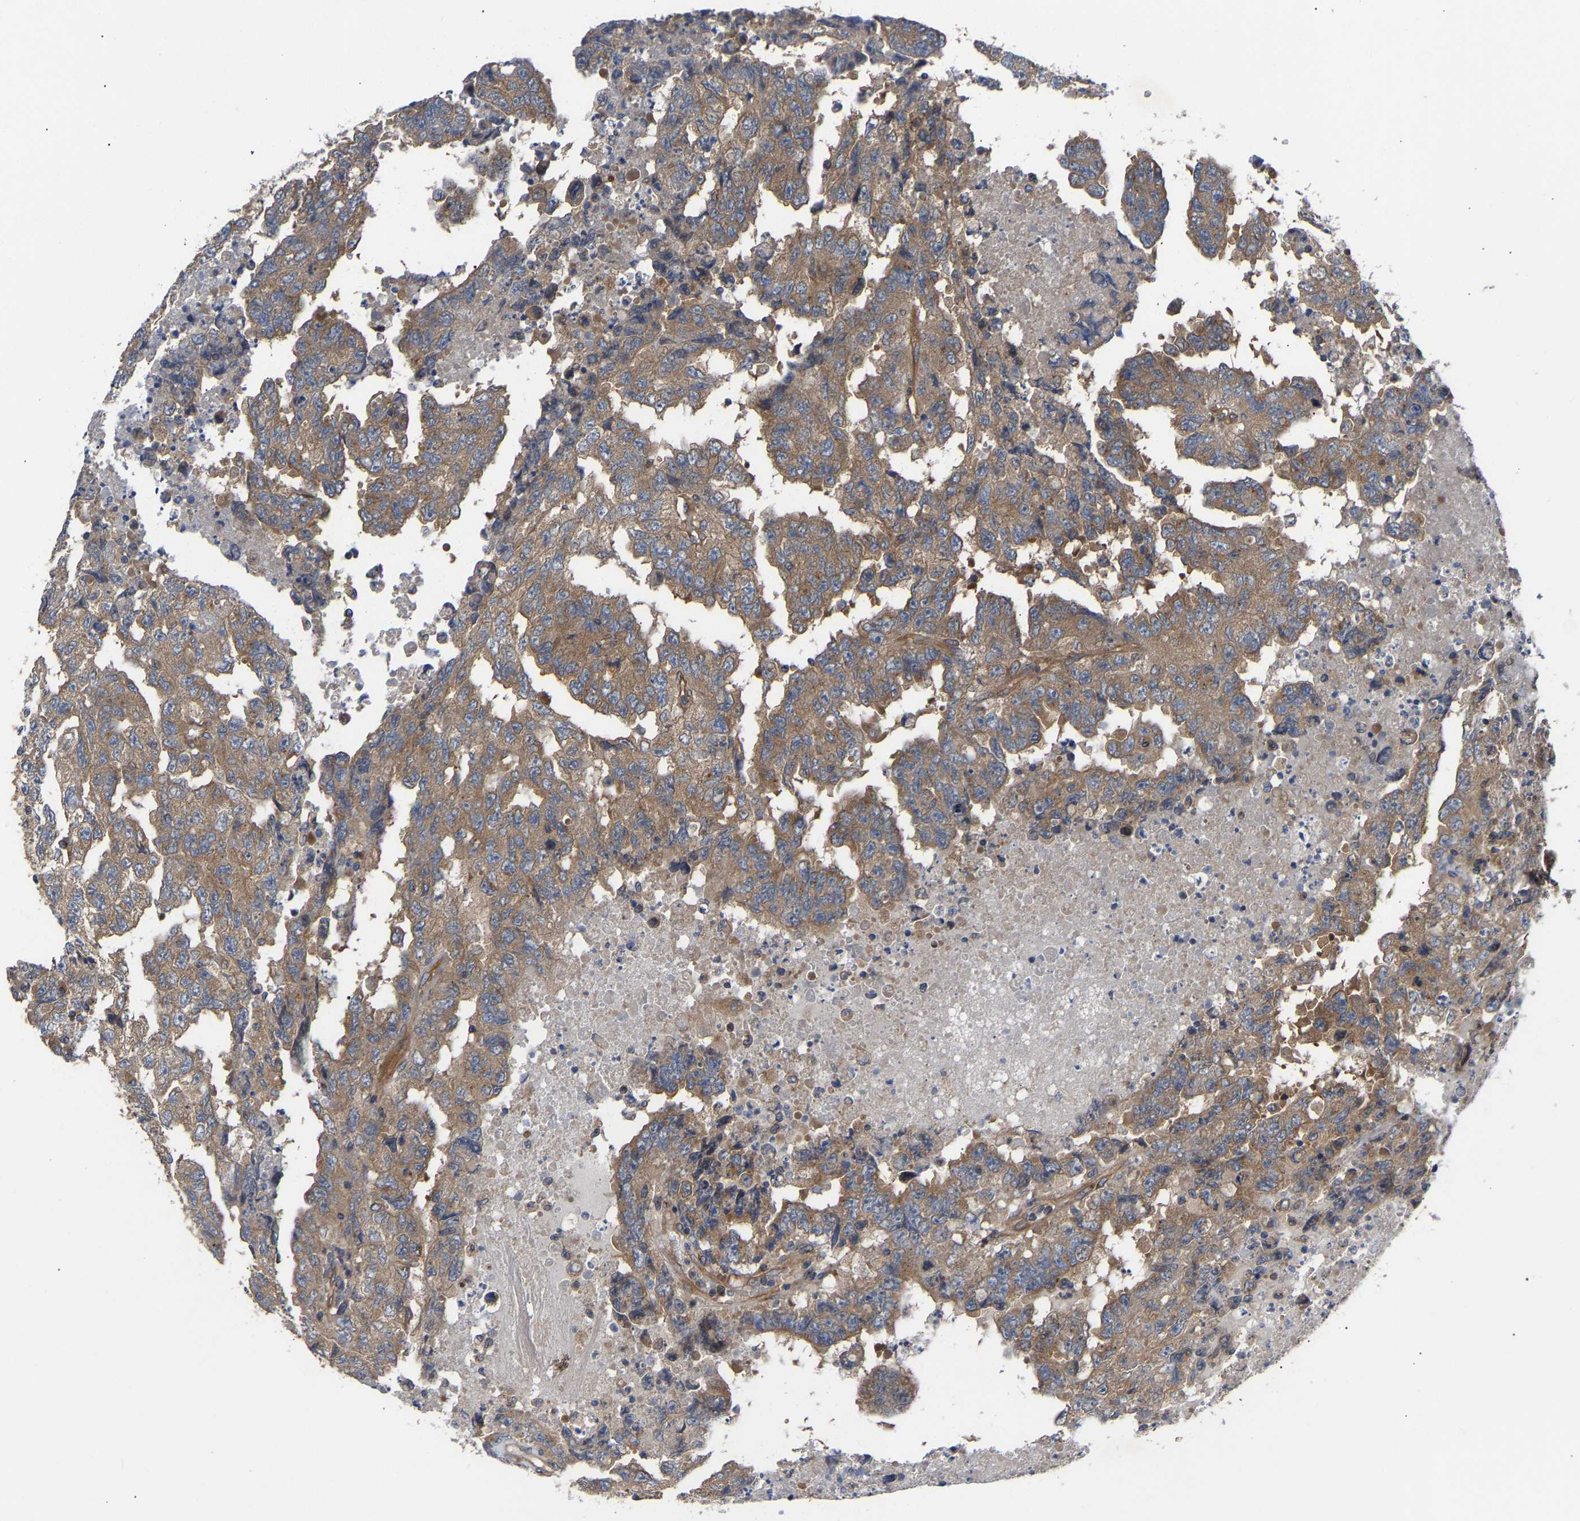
{"staining": {"intensity": "moderate", "quantity": ">75%", "location": "cytoplasmic/membranous"}, "tissue": "testis cancer", "cell_type": "Tumor cells", "image_type": "cancer", "snomed": [{"axis": "morphology", "description": "Necrosis, NOS"}, {"axis": "morphology", "description": "Carcinoma, Embryonal, NOS"}, {"axis": "topography", "description": "Testis"}], "caption": "Moderate cytoplasmic/membranous positivity for a protein is identified in about >75% of tumor cells of testis cancer using immunohistochemistry.", "gene": "LAPTM4B", "patient": {"sex": "male", "age": 19}}